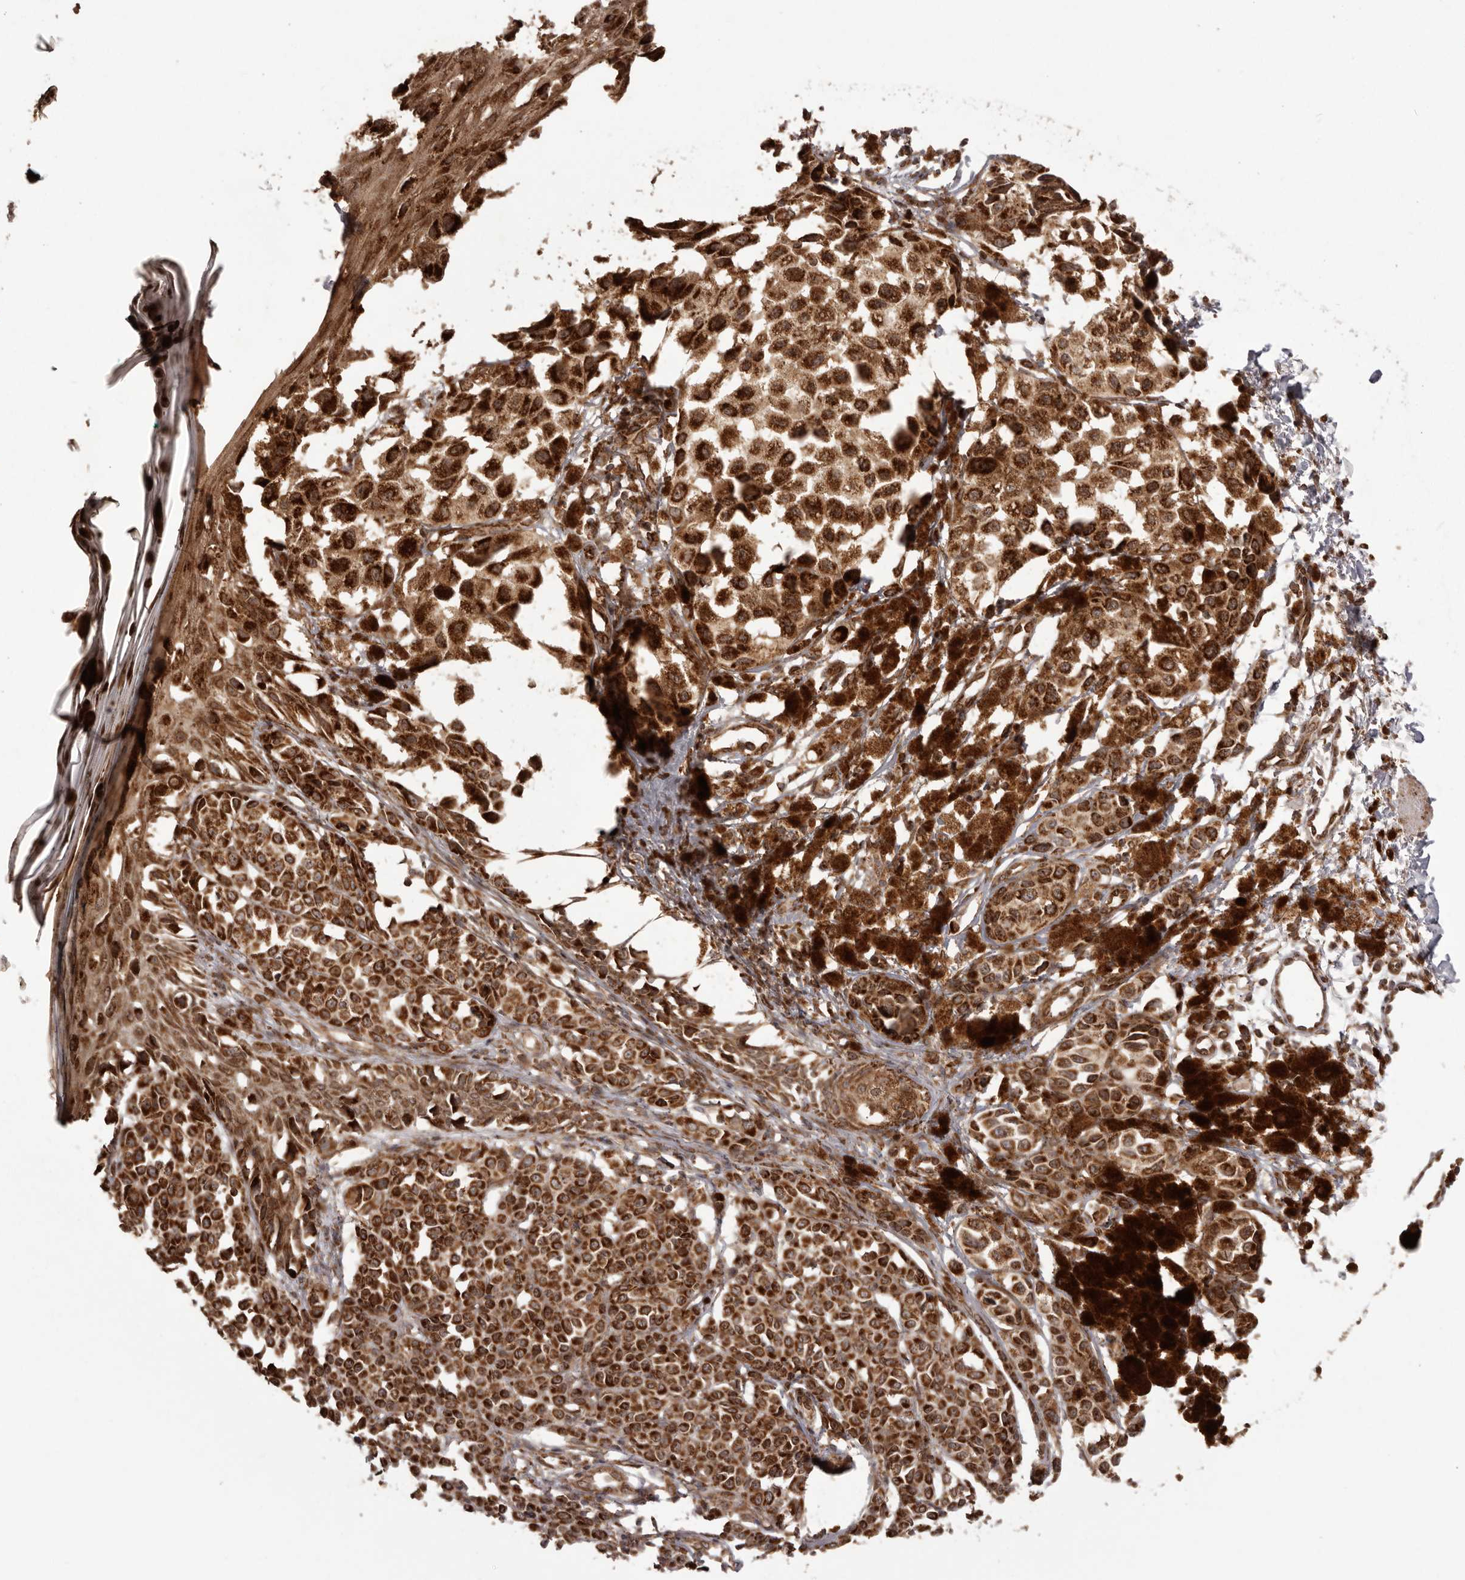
{"staining": {"intensity": "strong", "quantity": ">75%", "location": "cytoplasmic/membranous"}, "tissue": "melanoma", "cell_type": "Tumor cells", "image_type": "cancer", "snomed": [{"axis": "morphology", "description": "Malignant melanoma, NOS"}, {"axis": "topography", "description": "Skin of leg"}], "caption": "Malignant melanoma tissue reveals strong cytoplasmic/membranous expression in approximately >75% of tumor cells", "gene": "CHRM2", "patient": {"sex": "female", "age": 72}}